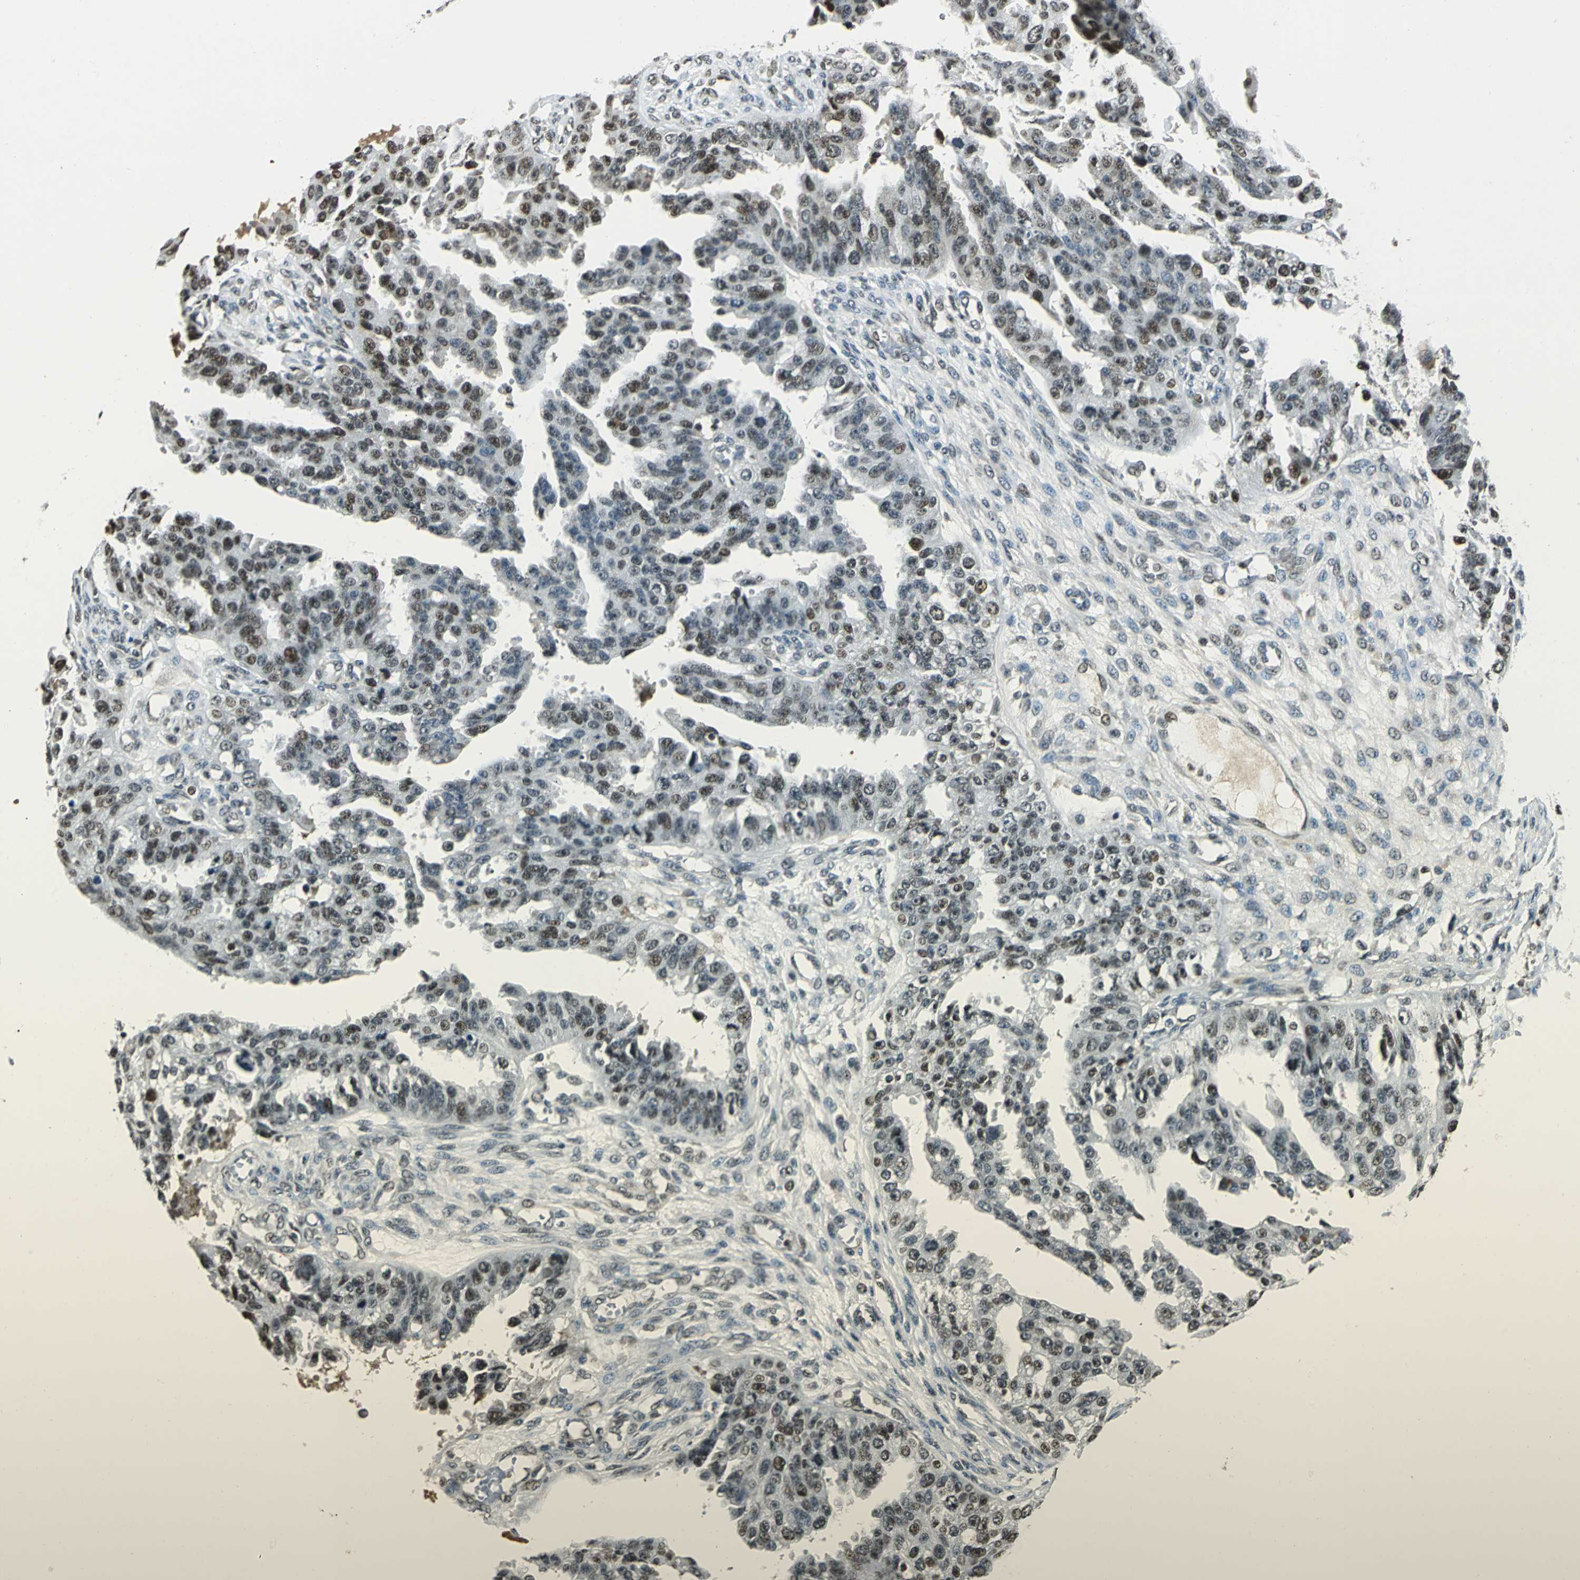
{"staining": {"intensity": "strong", "quantity": ">75%", "location": "nuclear"}, "tissue": "ovarian cancer", "cell_type": "Tumor cells", "image_type": "cancer", "snomed": [{"axis": "morphology", "description": "Carcinoma, NOS"}, {"axis": "topography", "description": "Soft tissue"}, {"axis": "topography", "description": "Ovary"}], "caption": "DAB (3,3'-diaminobenzidine) immunohistochemical staining of carcinoma (ovarian) shows strong nuclear protein staining in about >75% of tumor cells. (Brightfield microscopy of DAB IHC at high magnification).", "gene": "MCM4", "patient": {"sex": "female", "age": 54}}